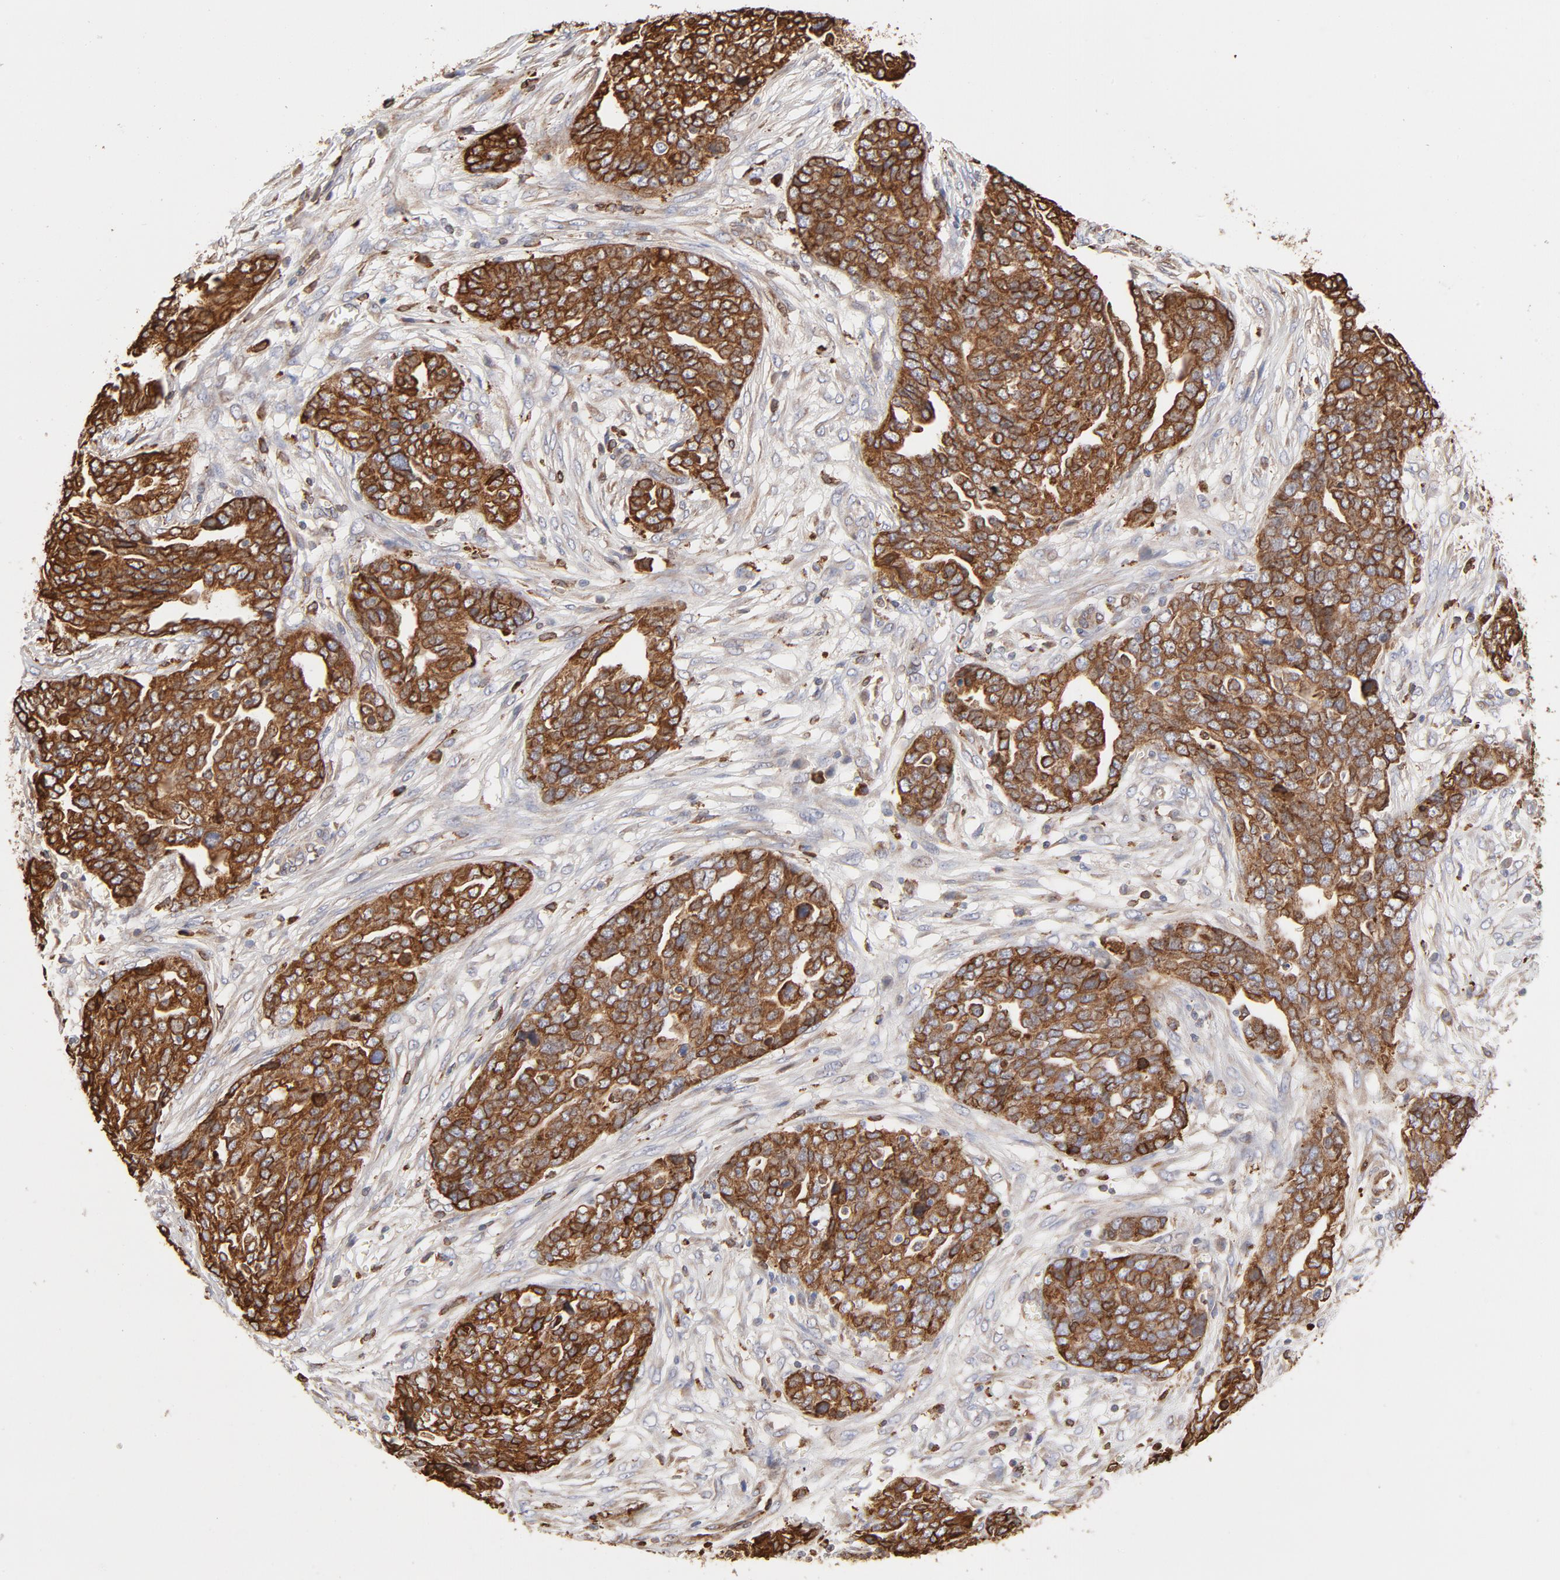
{"staining": {"intensity": "strong", "quantity": ">75%", "location": "cytoplasmic/membranous"}, "tissue": "ovarian cancer", "cell_type": "Tumor cells", "image_type": "cancer", "snomed": [{"axis": "morphology", "description": "Normal tissue, NOS"}, {"axis": "morphology", "description": "Cystadenocarcinoma, serous, NOS"}, {"axis": "topography", "description": "Fallopian tube"}, {"axis": "topography", "description": "Ovary"}], "caption": "Immunohistochemical staining of human ovarian cancer (serous cystadenocarcinoma) demonstrates strong cytoplasmic/membranous protein positivity in about >75% of tumor cells.", "gene": "CANX", "patient": {"sex": "female", "age": 56}}